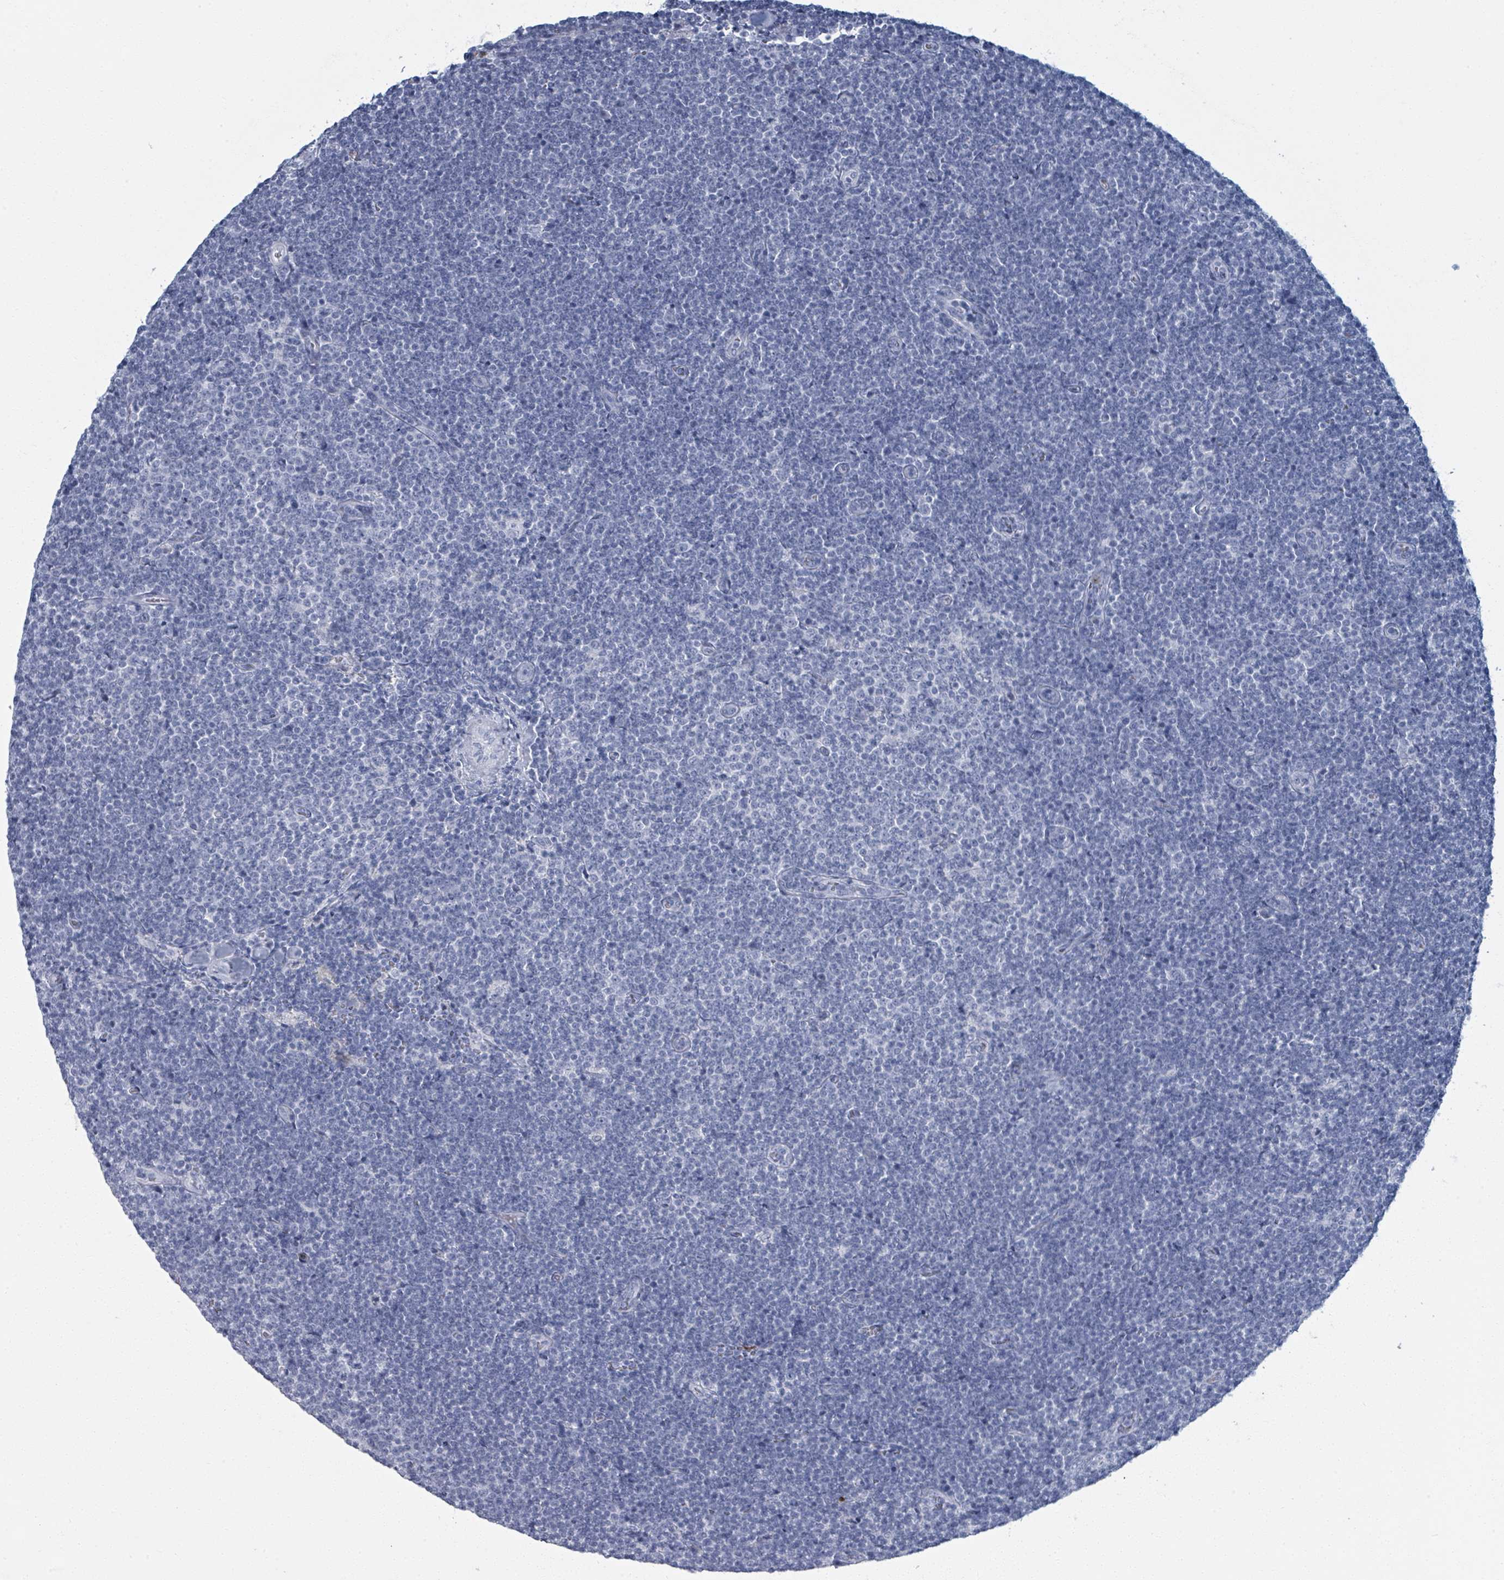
{"staining": {"intensity": "negative", "quantity": "none", "location": "none"}, "tissue": "lymphoma", "cell_type": "Tumor cells", "image_type": "cancer", "snomed": [{"axis": "morphology", "description": "Malignant lymphoma, non-Hodgkin's type, Low grade"}, {"axis": "topography", "description": "Lymph node"}], "caption": "IHC of lymphoma shows no positivity in tumor cells.", "gene": "DEFA4", "patient": {"sex": "male", "age": 48}}